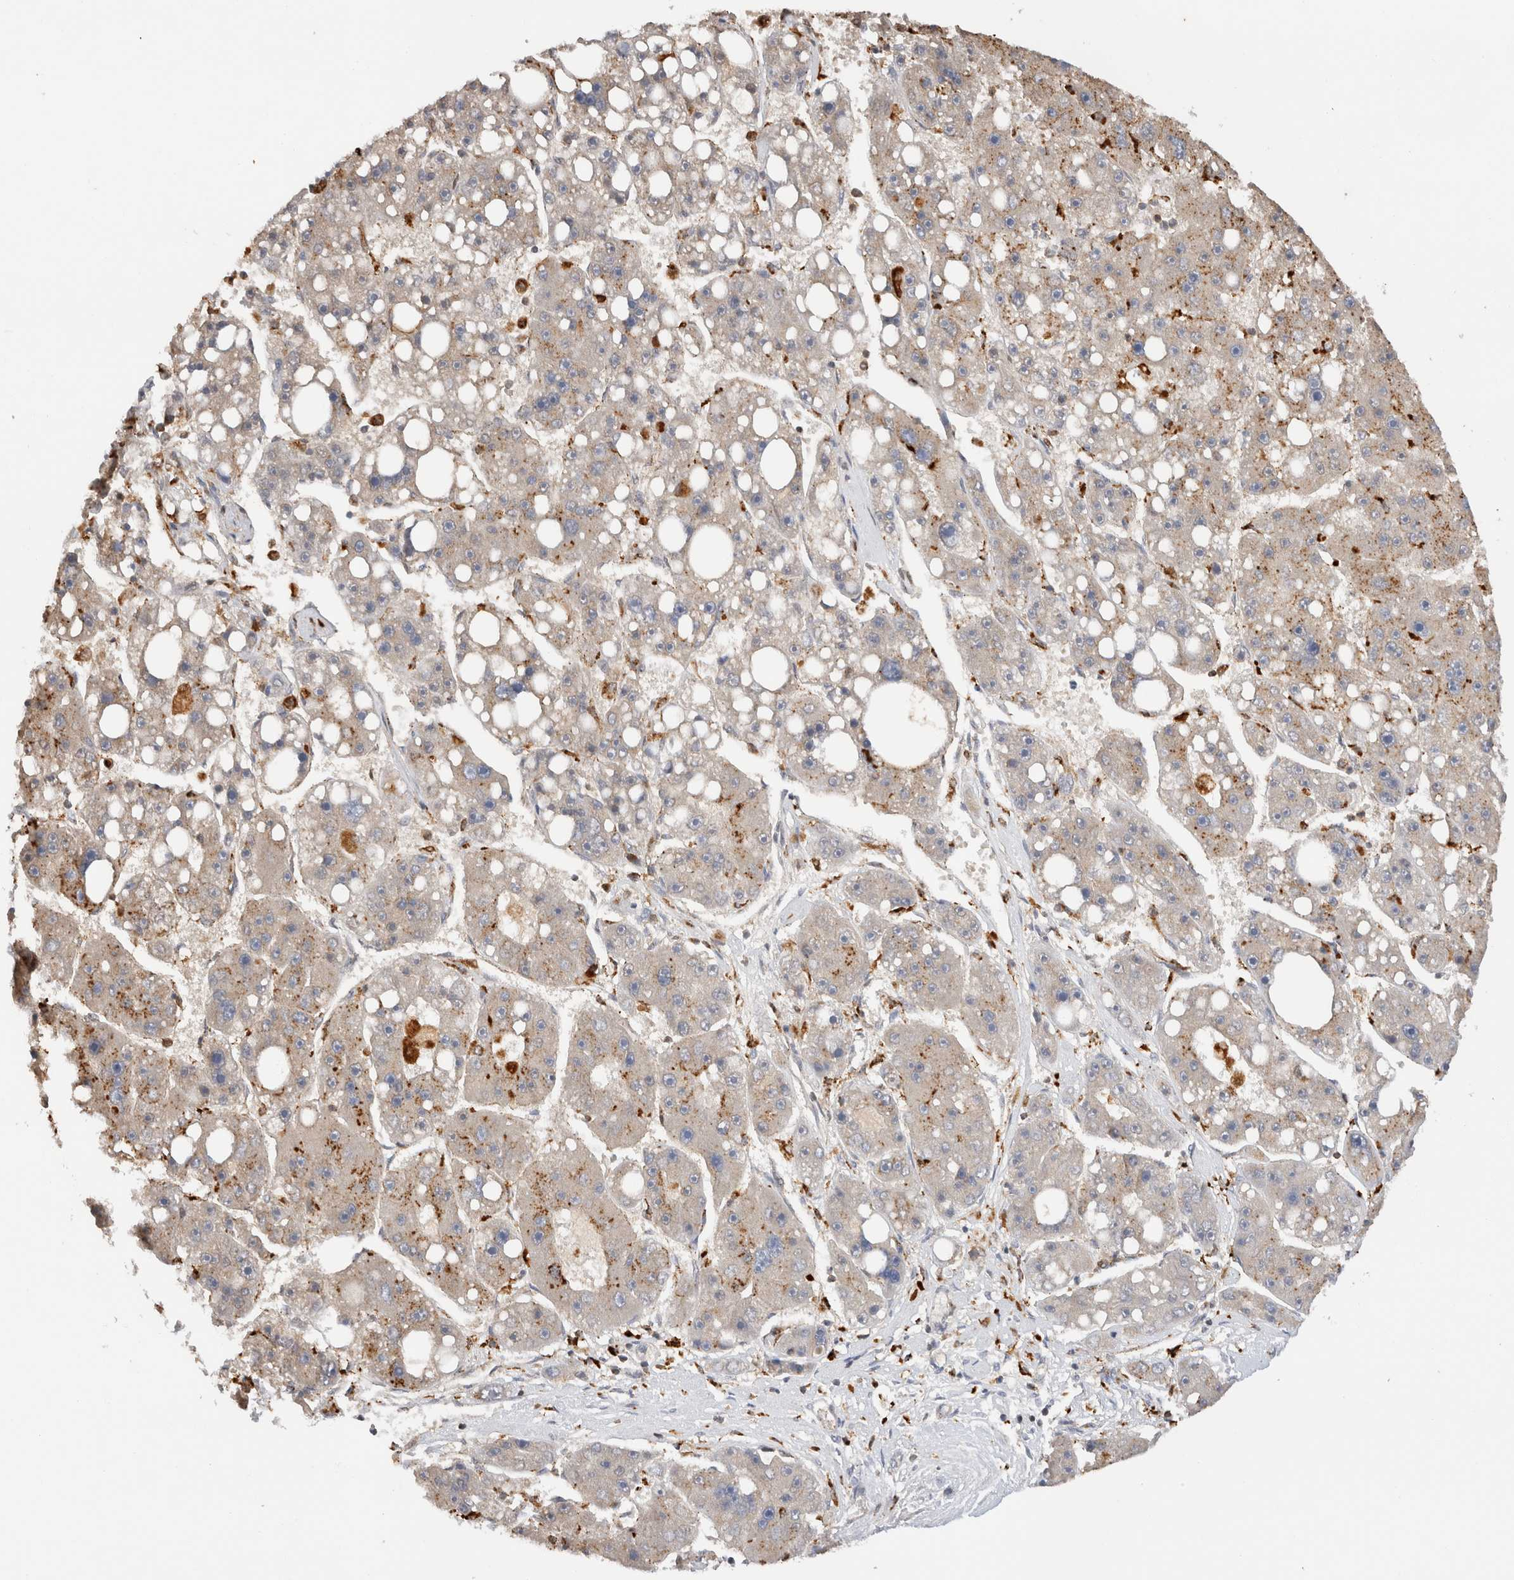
{"staining": {"intensity": "moderate", "quantity": "<25%", "location": "cytoplasmic/membranous"}, "tissue": "liver cancer", "cell_type": "Tumor cells", "image_type": "cancer", "snomed": [{"axis": "morphology", "description": "Carcinoma, Hepatocellular, NOS"}, {"axis": "topography", "description": "Liver"}], "caption": "High-magnification brightfield microscopy of liver cancer (hepatocellular carcinoma) stained with DAB (3,3'-diaminobenzidine) (brown) and counterstained with hematoxylin (blue). tumor cells exhibit moderate cytoplasmic/membranous expression is identified in about<25% of cells.", "gene": "GNS", "patient": {"sex": "female", "age": 61}}